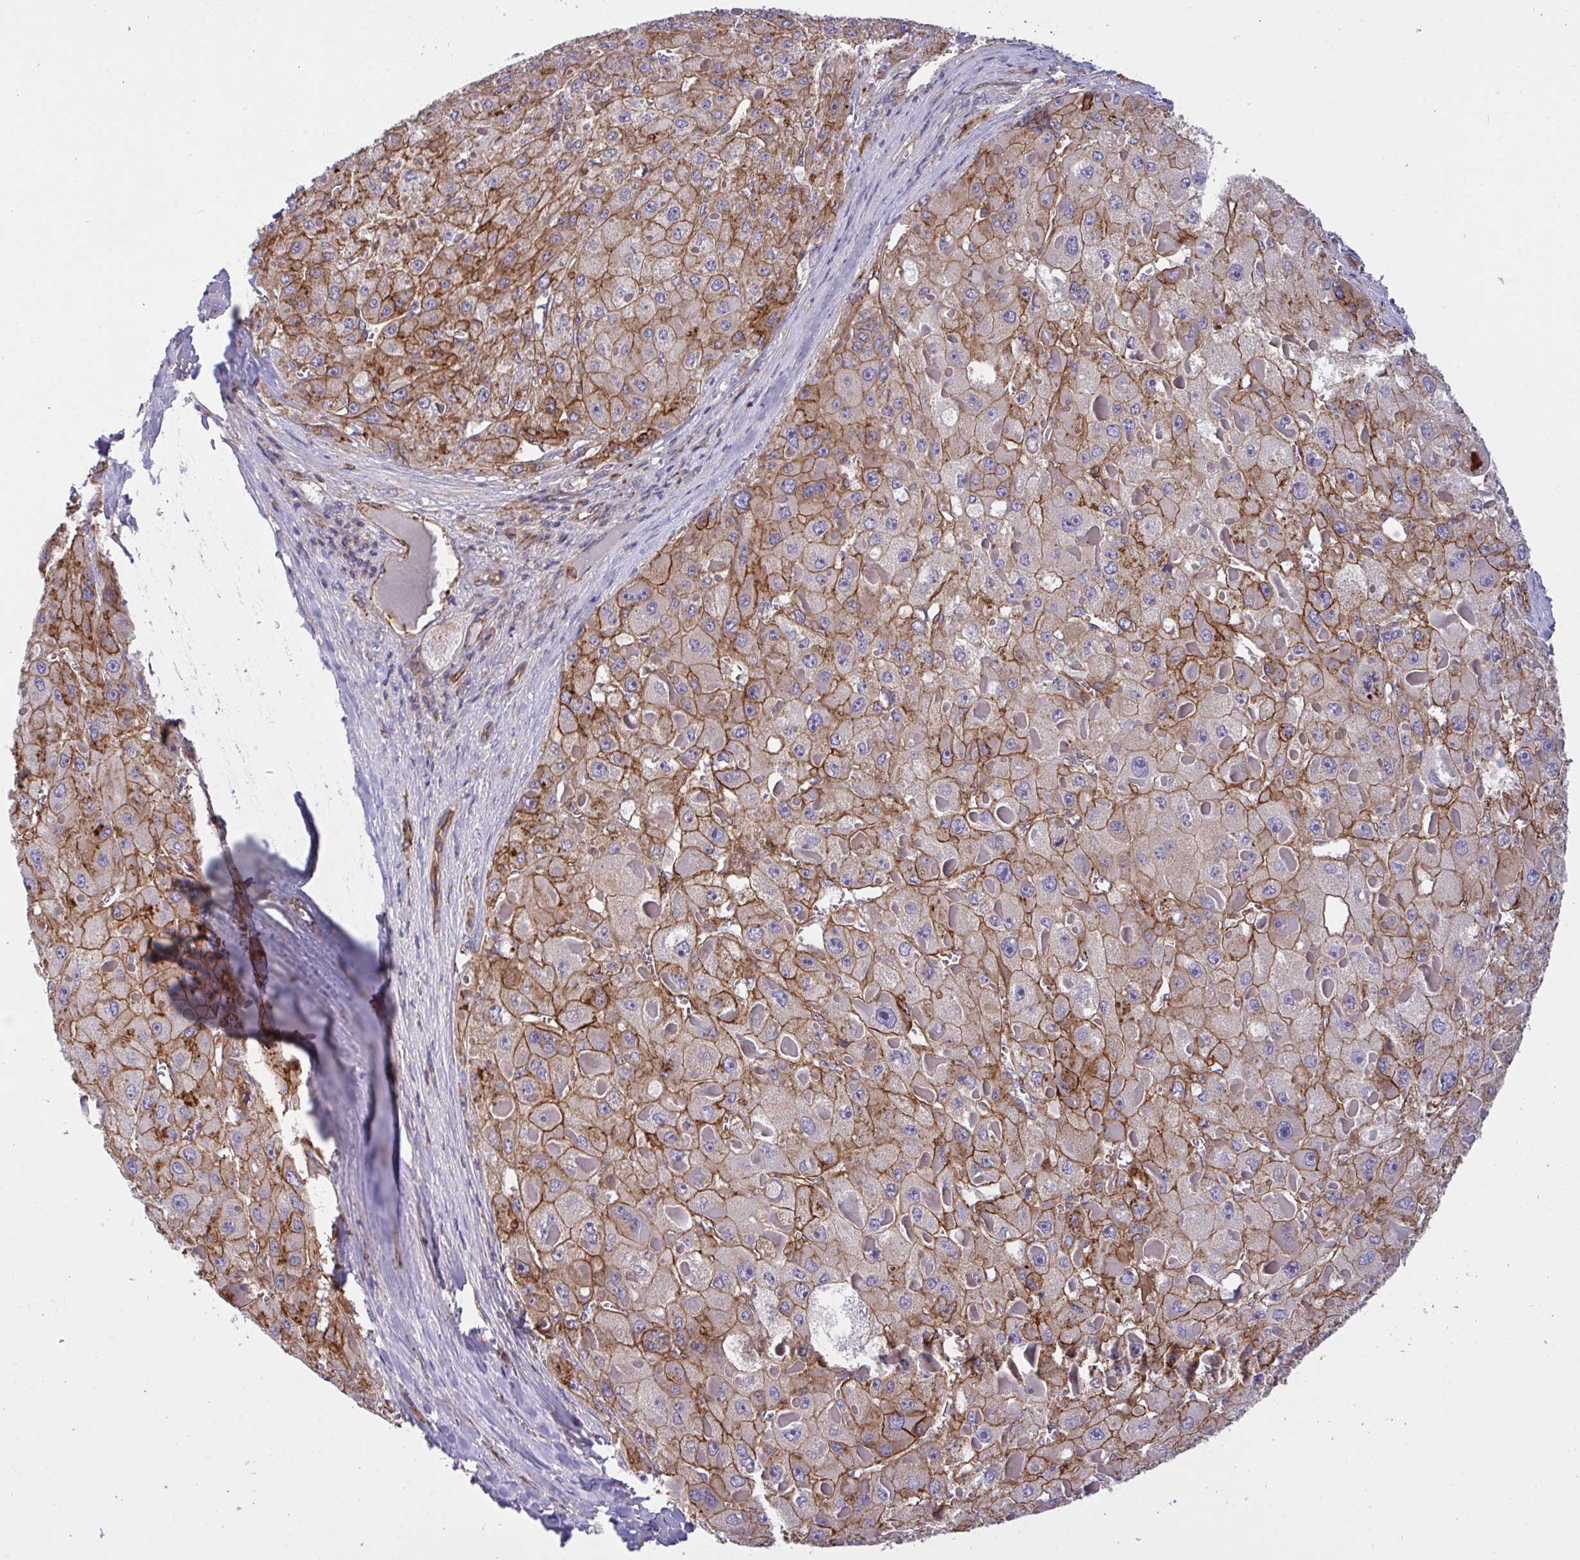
{"staining": {"intensity": "moderate", "quantity": ">75%", "location": "cytoplasmic/membranous"}, "tissue": "liver cancer", "cell_type": "Tumor cells", "image_type": "cancer", "snomed": [{"axis": "morphology", "description": "Carcinoma, Hepatocellular, NOS"}, {"axis": "topography", "description": "Liver"}], "caption": "Liver cancer (hepatocellular carcinoma) was stained to show a protein in brown. There is medium levels of moderate cytoplasmic/membranous expression in about >75% of tumor cells.", "gene": "C4orf36", "patient": {"sex": "female", "age": 73}}